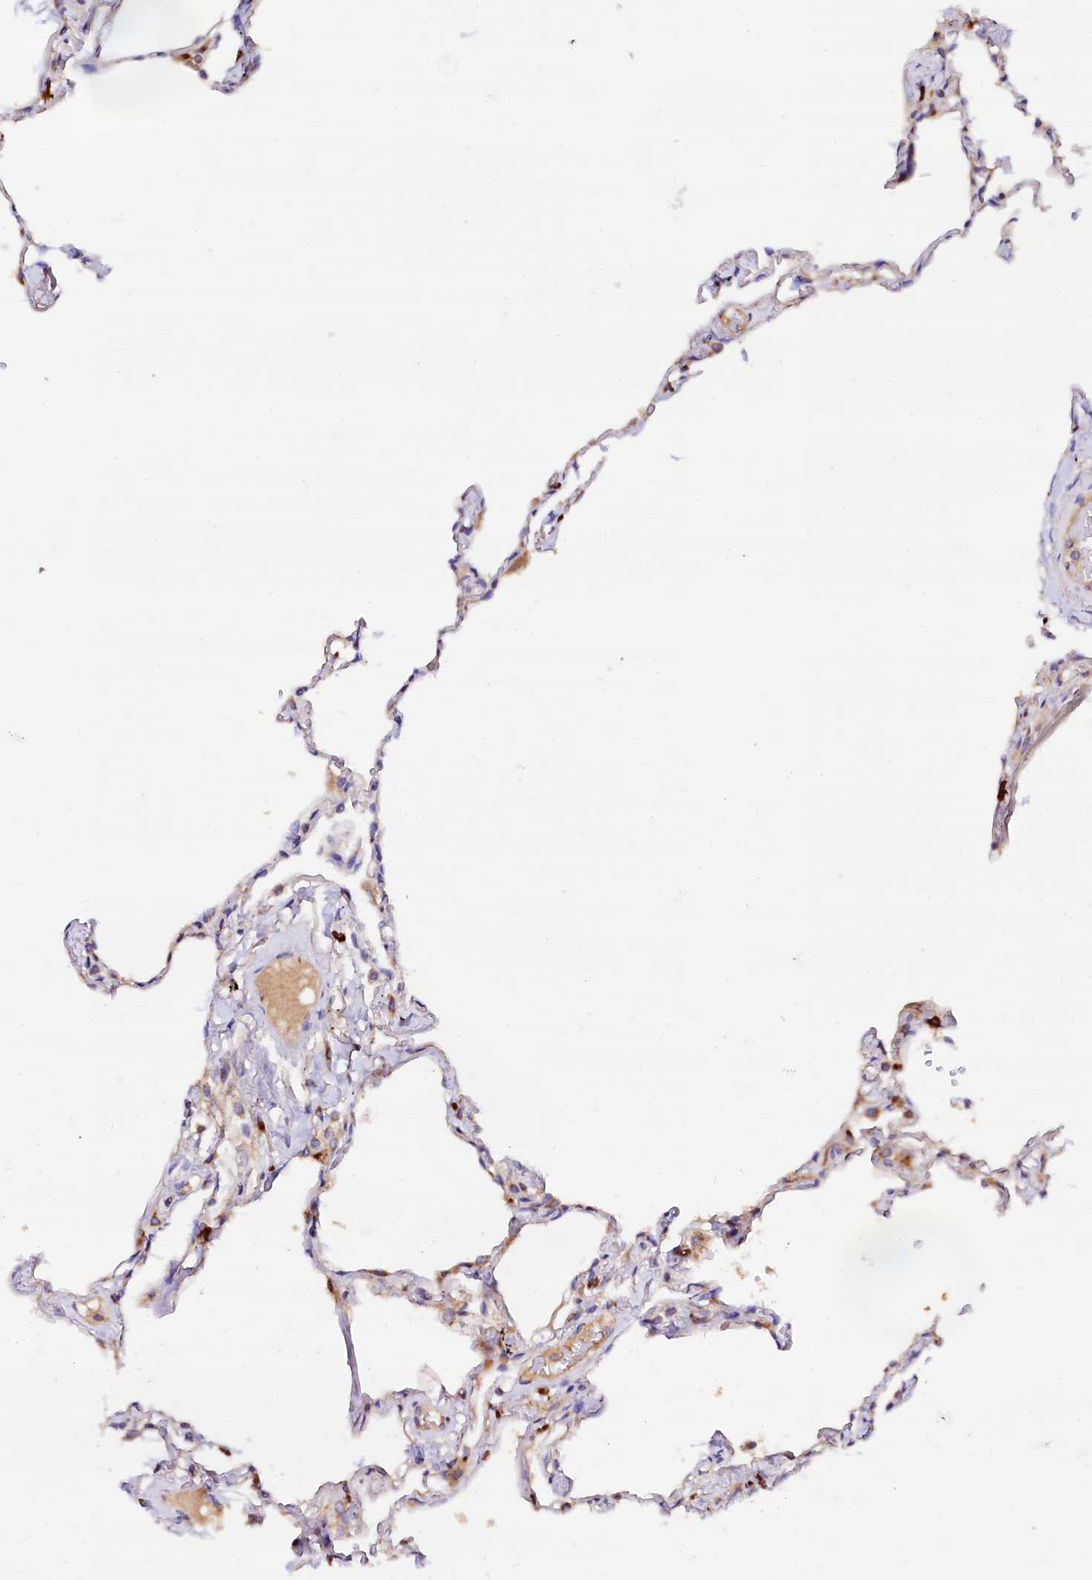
{"staining": {"intensity": "moderate", "quantity": "<25%", "location": "cytoplasmic/membranous"}, "tissue": "lung", "cell_type": "Alveolar cells", "image_type": "normal", "snomed": [{"axis": "morphology", "description": "Normal tissue, NOS"}, {"axis": "topography", "description": "Lung"}], "caption": "Immunohistochemistry (DAB (3,3'-diaminobenzidine)) staining of unremarkable human lung displays moderate cytoplasmic/membranous protein expression in about <25% of alveolar cells. Nuclei are stained in blue.", "gene": "ST3GAL1", "patient": {"sex": "female", "age": 67}}